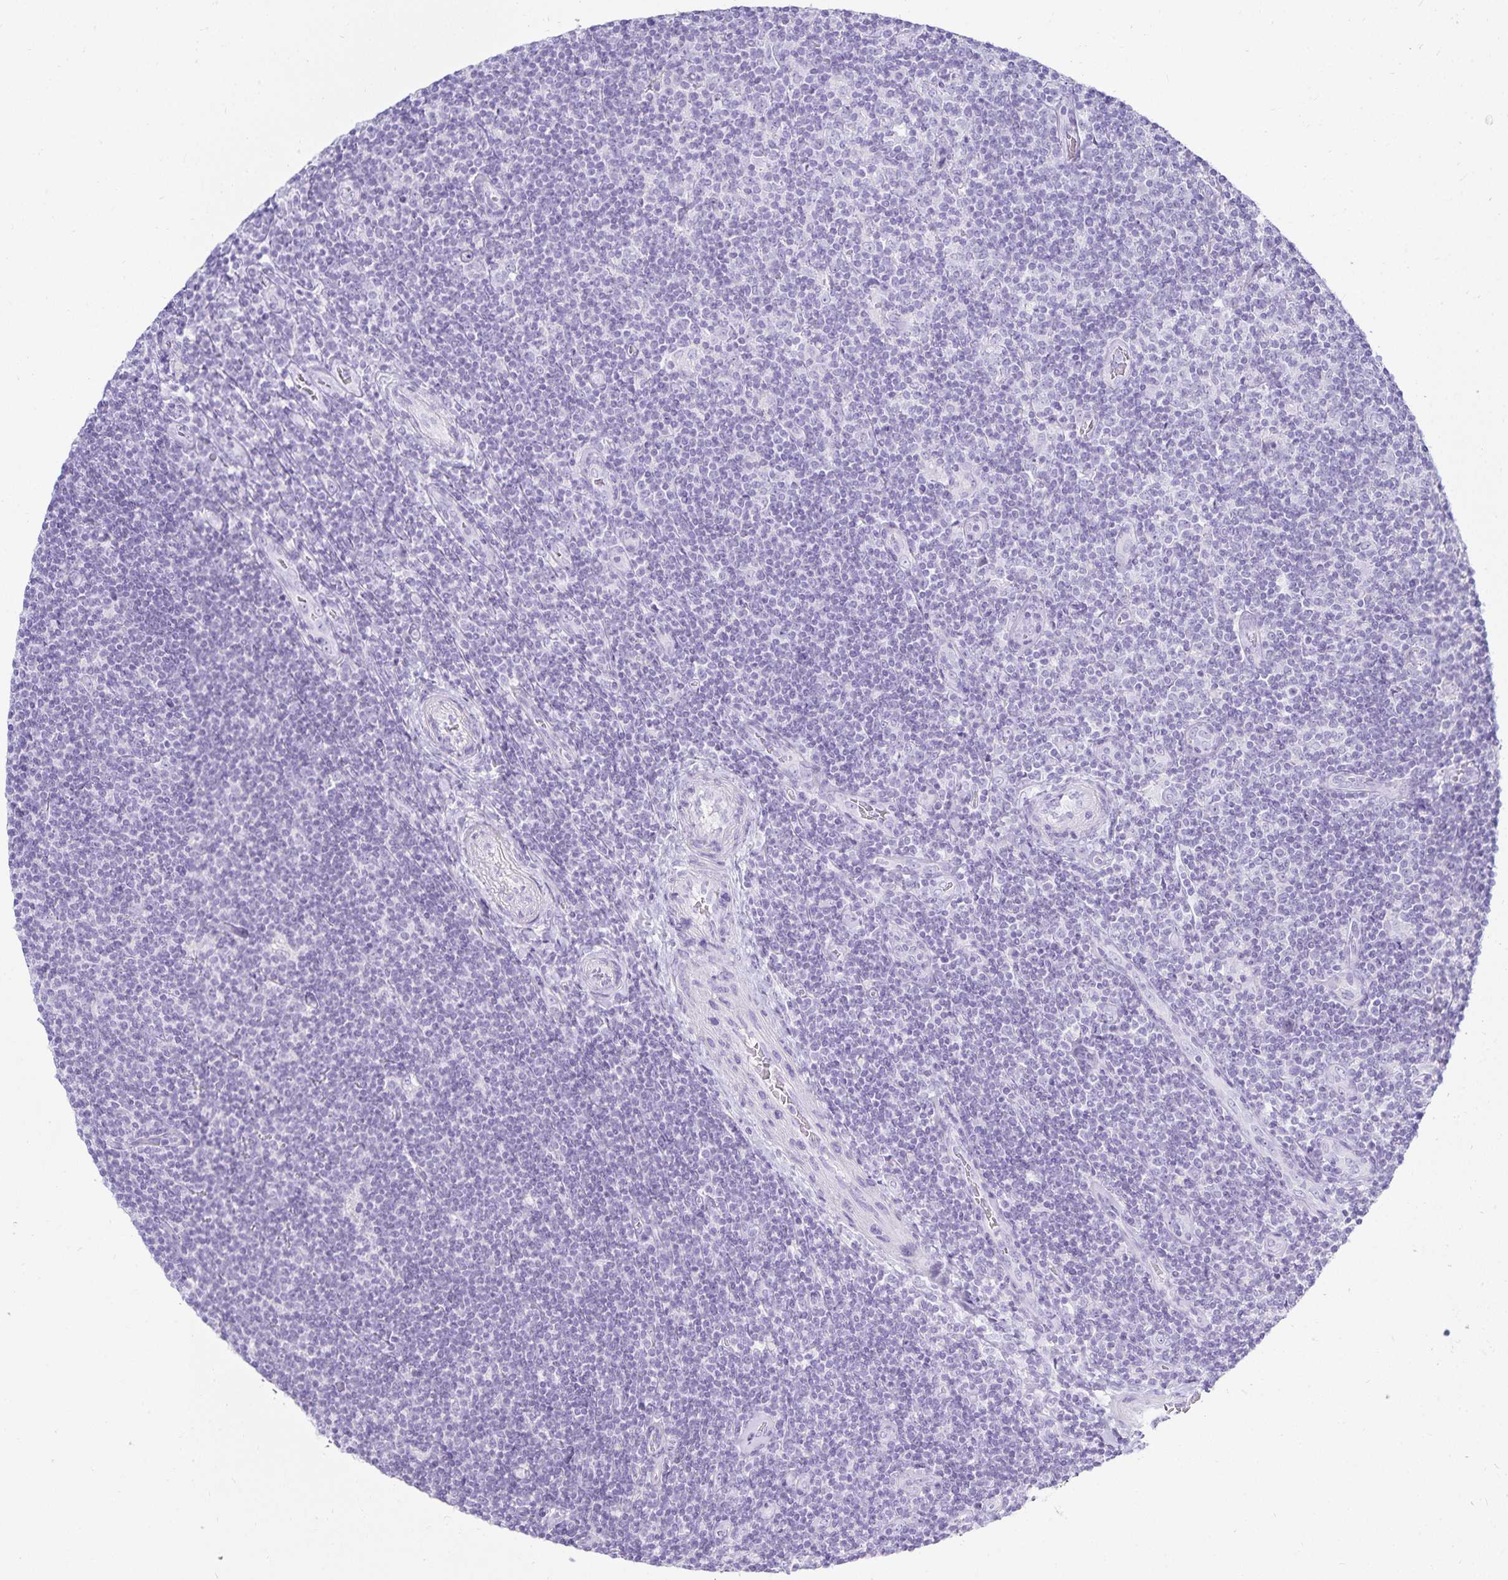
{"staining": {"intensity": "negative", "quantity": "none", "location": "none"}, "tissue": "lymphoma", "cell_type": "Tumor cells", "image_type": "cancer", "snomed": [{"axis": "morphology", "description": "Hodgkin's disease, NOS"}, {"axis": "topography", "description": "Lymph node"}], "caption": "High power microscopy micrograph of an IHC photomicrograph of Hodgkin's disease, revealing no significant expression in tumor cells.", "gene": "GP2", "patient": {"sex": "male", "age": 40}}